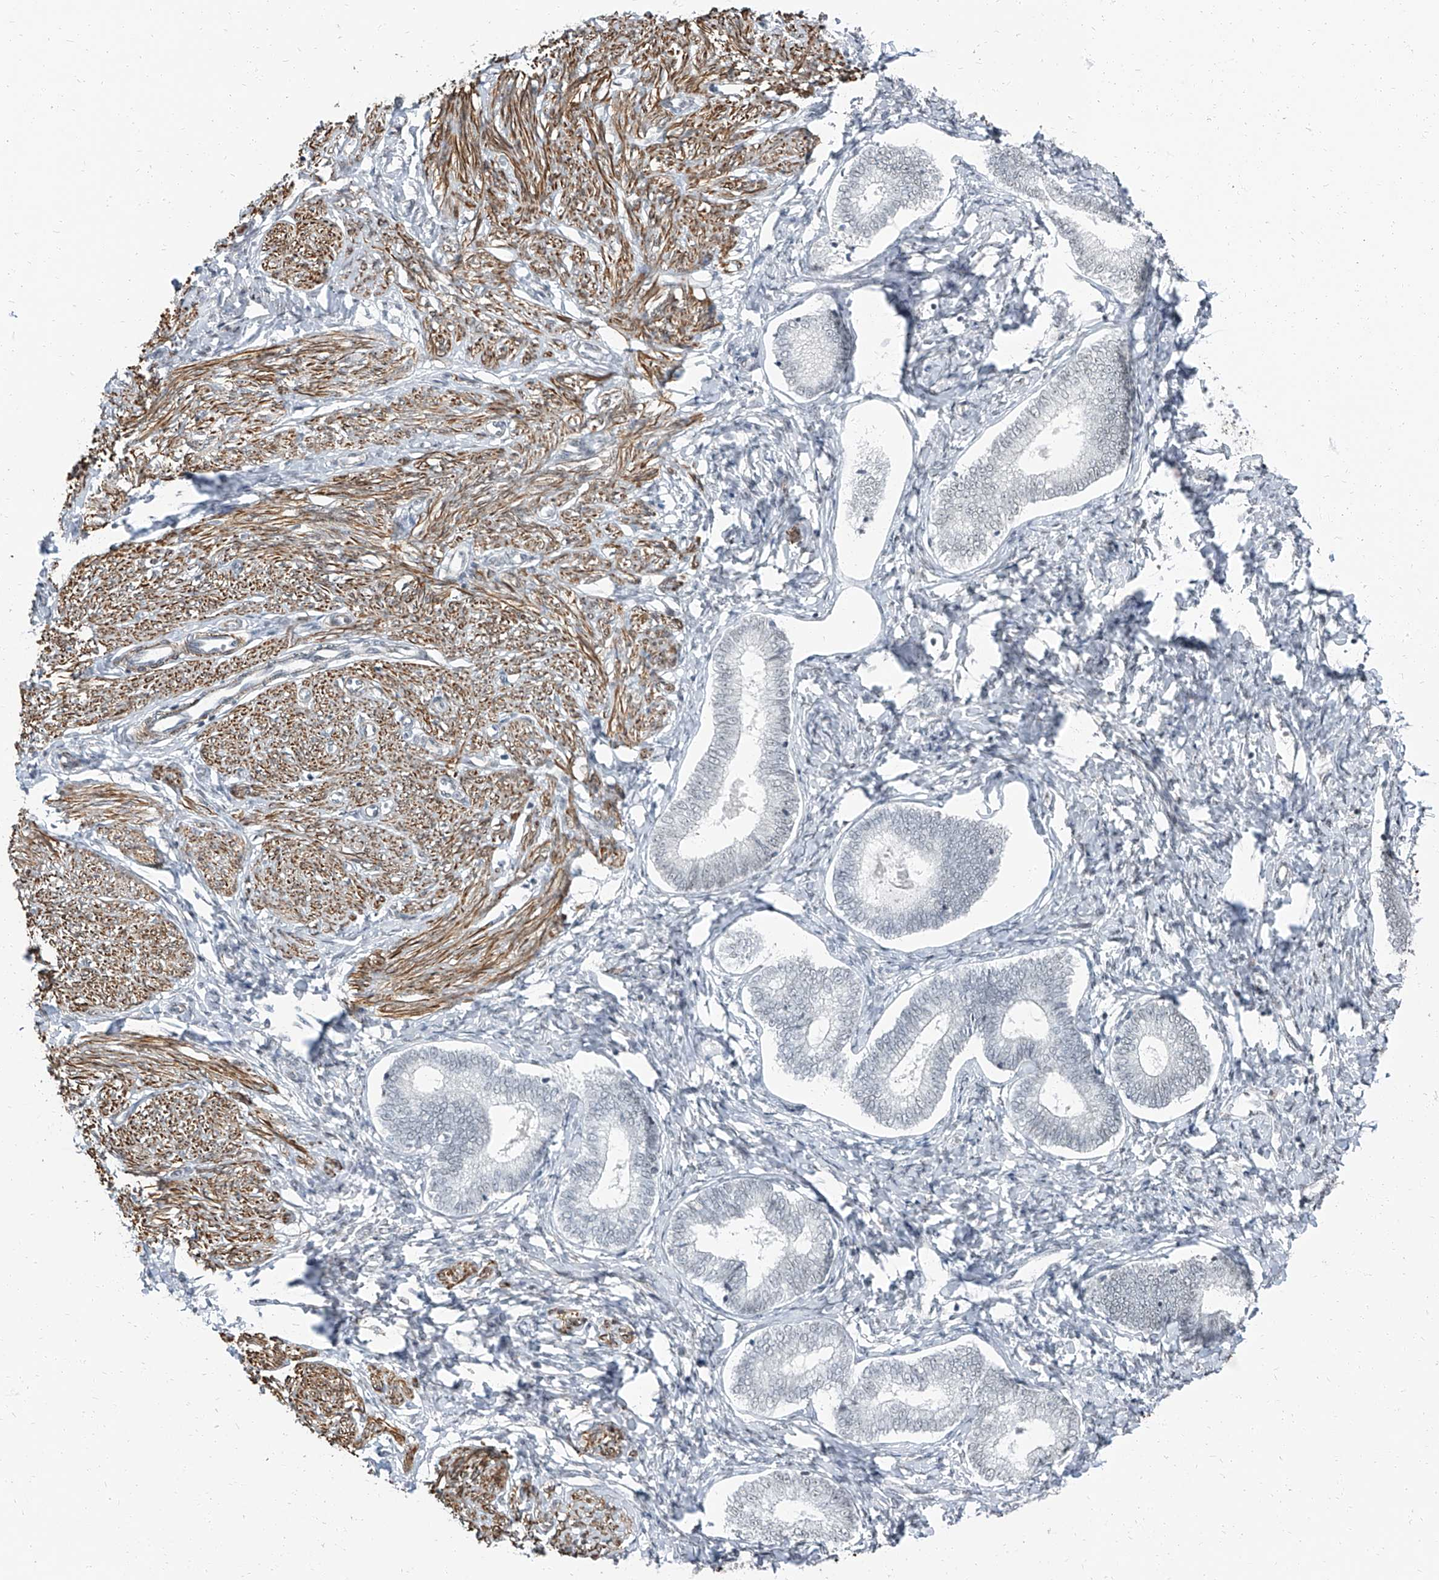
{"staining": {"intensity": "negative", "quantity": "none", "location": "none"}, "tissue": "endometrium", "cell_type": "Cells in endometrial stroma", "image_type": "normal", "snomed": [{"axis": "morphology", "description": "Normal tissue, NOS"}, {"axis": "topography", "description": "Endometrium"}], "caption": "High power microscopy image of an immunohistochemistry (IHC) histopathology image of normal endometrium, revealing no significant staining in cells in endometrial stroma.", "gene": "TXLNB", "patient": {"sex": "female", "age": 72}}